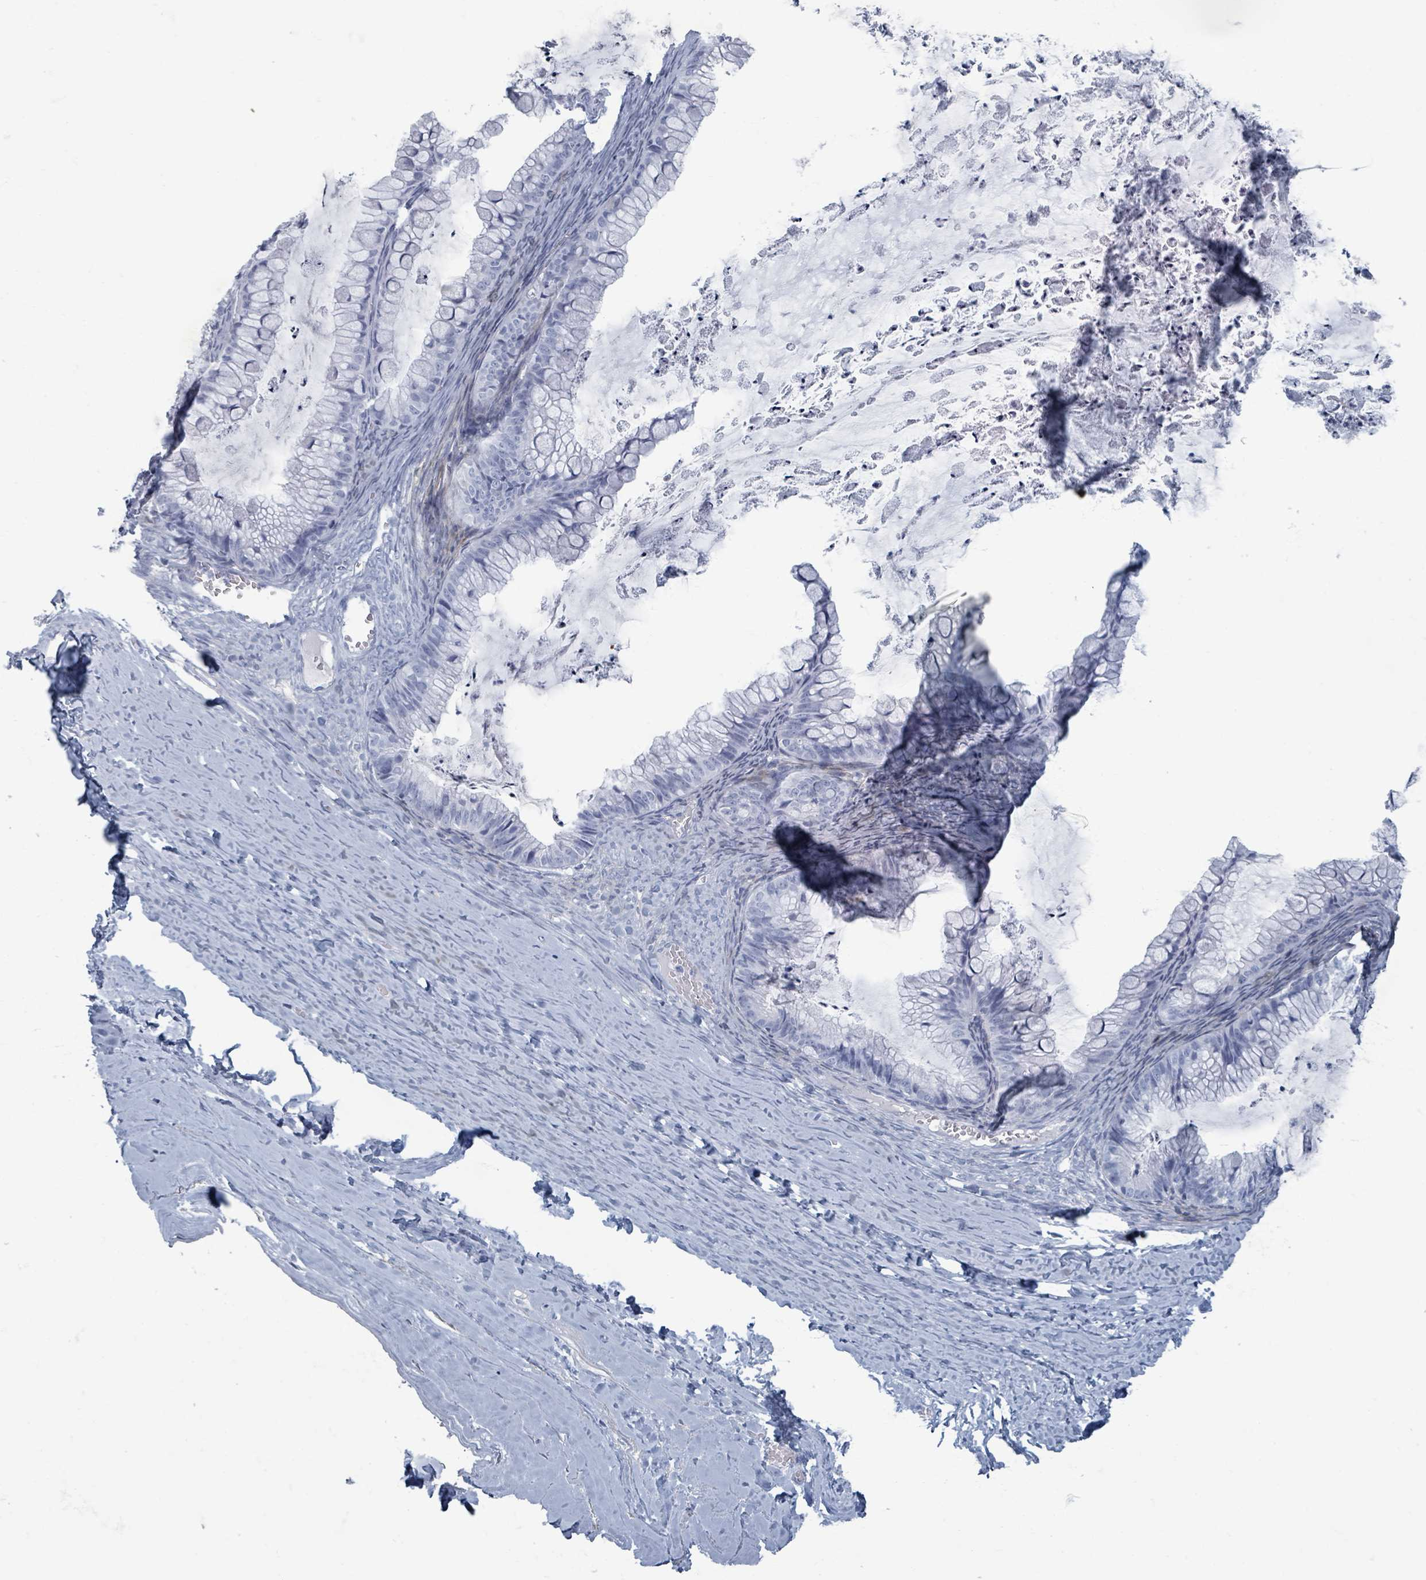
{"staining": {"intensity": "negative", "quantity": "none", "location": "none"}, "tissue": "ovarian cancer", "cell_type": "Tumor cells", "image_type": "cancer", "snomed": [{"axis": "morphology", "description": "Cystadenocarcinoma, mucinous, NOS"}, {"axis": "topography", "description": "Ovary"}], "caption": "DAB (3,3'-diaminobenzidine) immunohistochemical staining of human ovarian mucinous cystadenocarcinoma exhibits no significant staining in tumor cells.", "gene": "TAS2R1", "patient": {"sex": "female", "age": 35}}